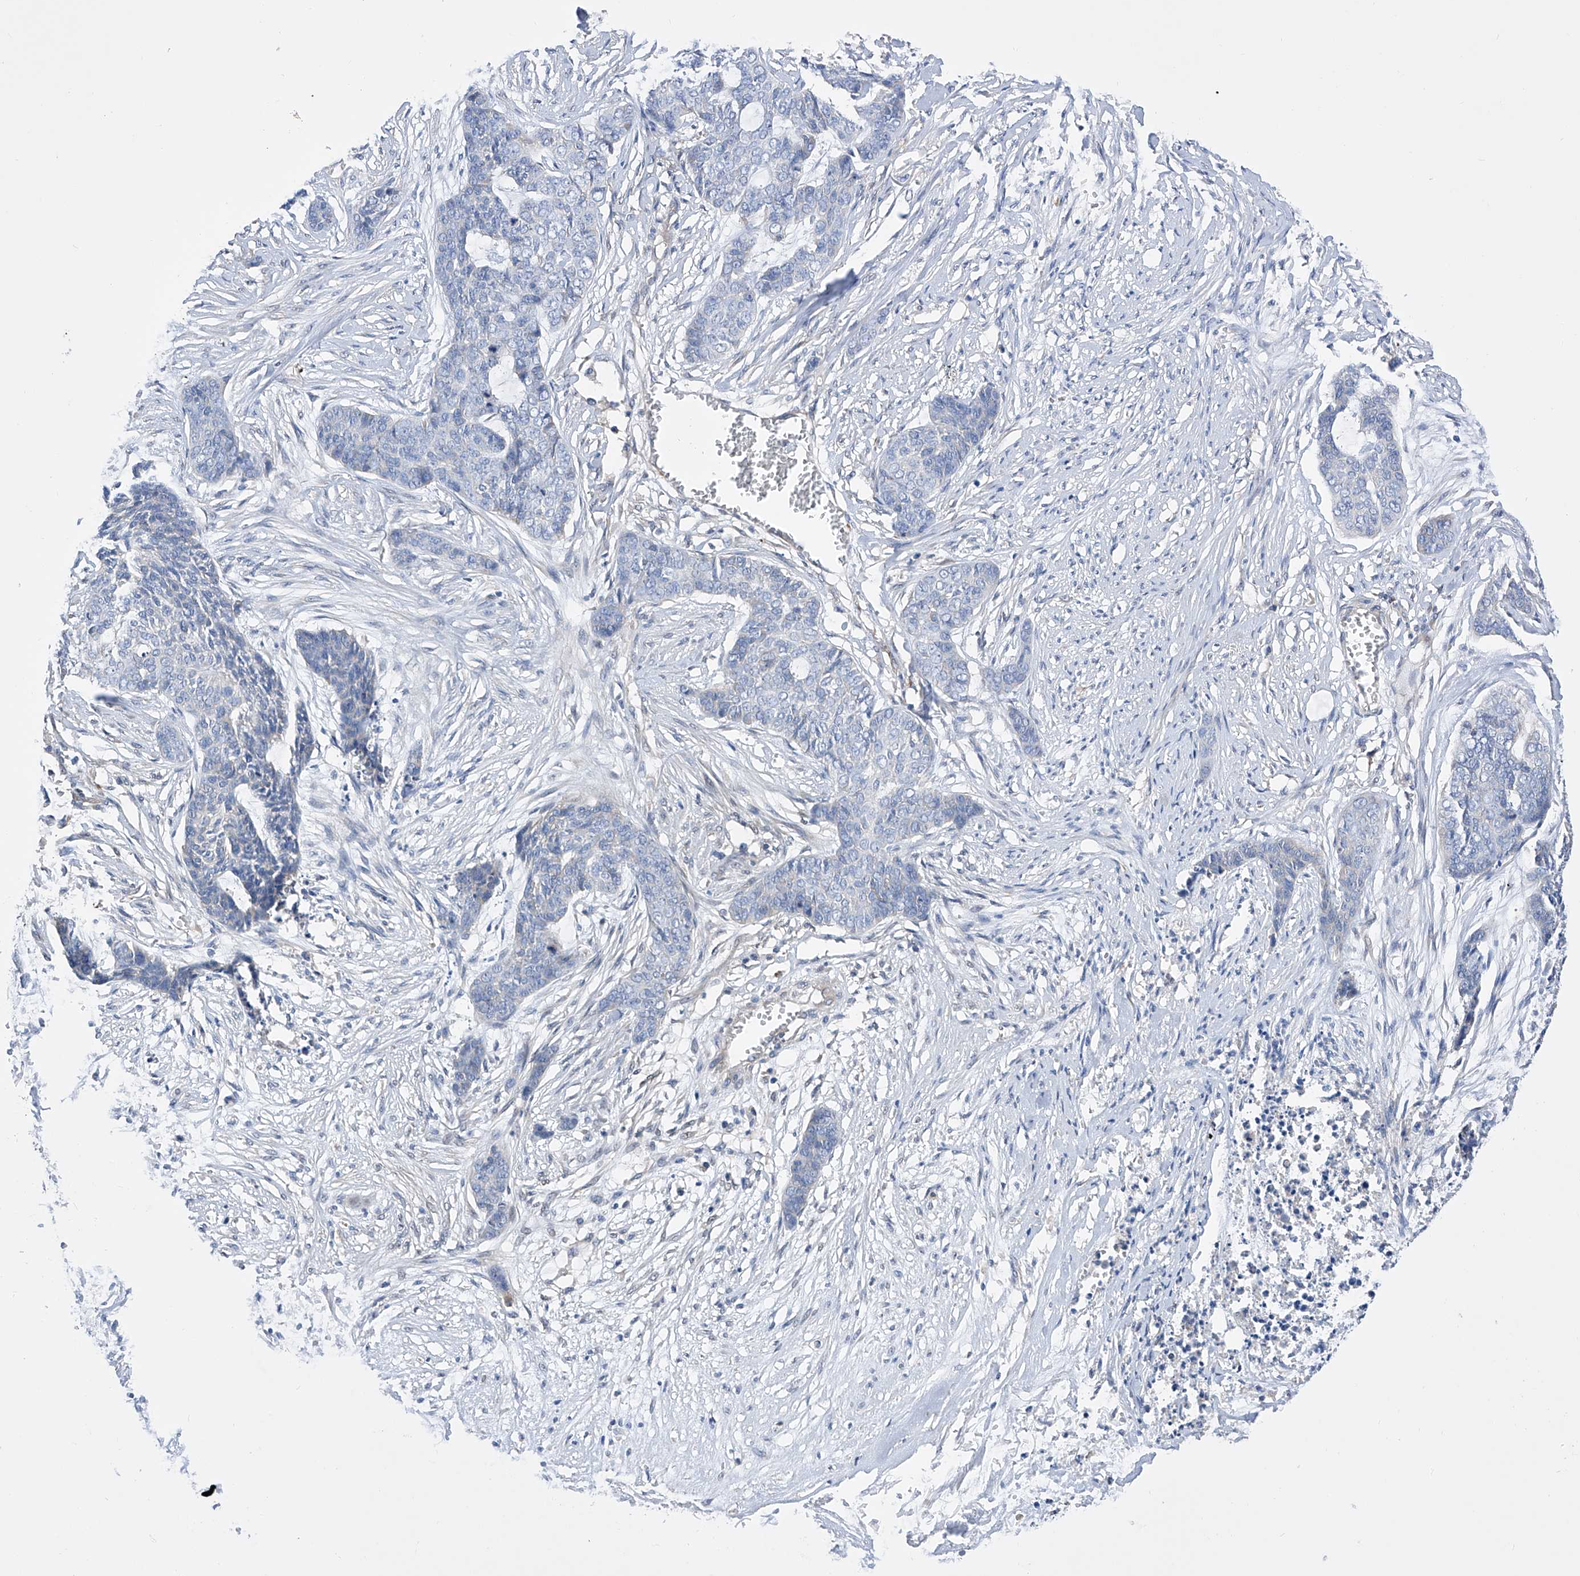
{"staining": {"intensity": "negative", "quantity": "none", "location": "none"}, "tissue": "skin cancer", "cell_type": "Tumor cells", "image_type": "cancer", "snomed": [{"axis": "morphology", "description": "Basal cell carcinoma"}, {"axis": "topography", "description": "Skin"}], "caption": "There is no significant expression in tumor cells of skin cancer.", "gene": "NFATC4", "patient": {"sex": "female", "age": 64}}